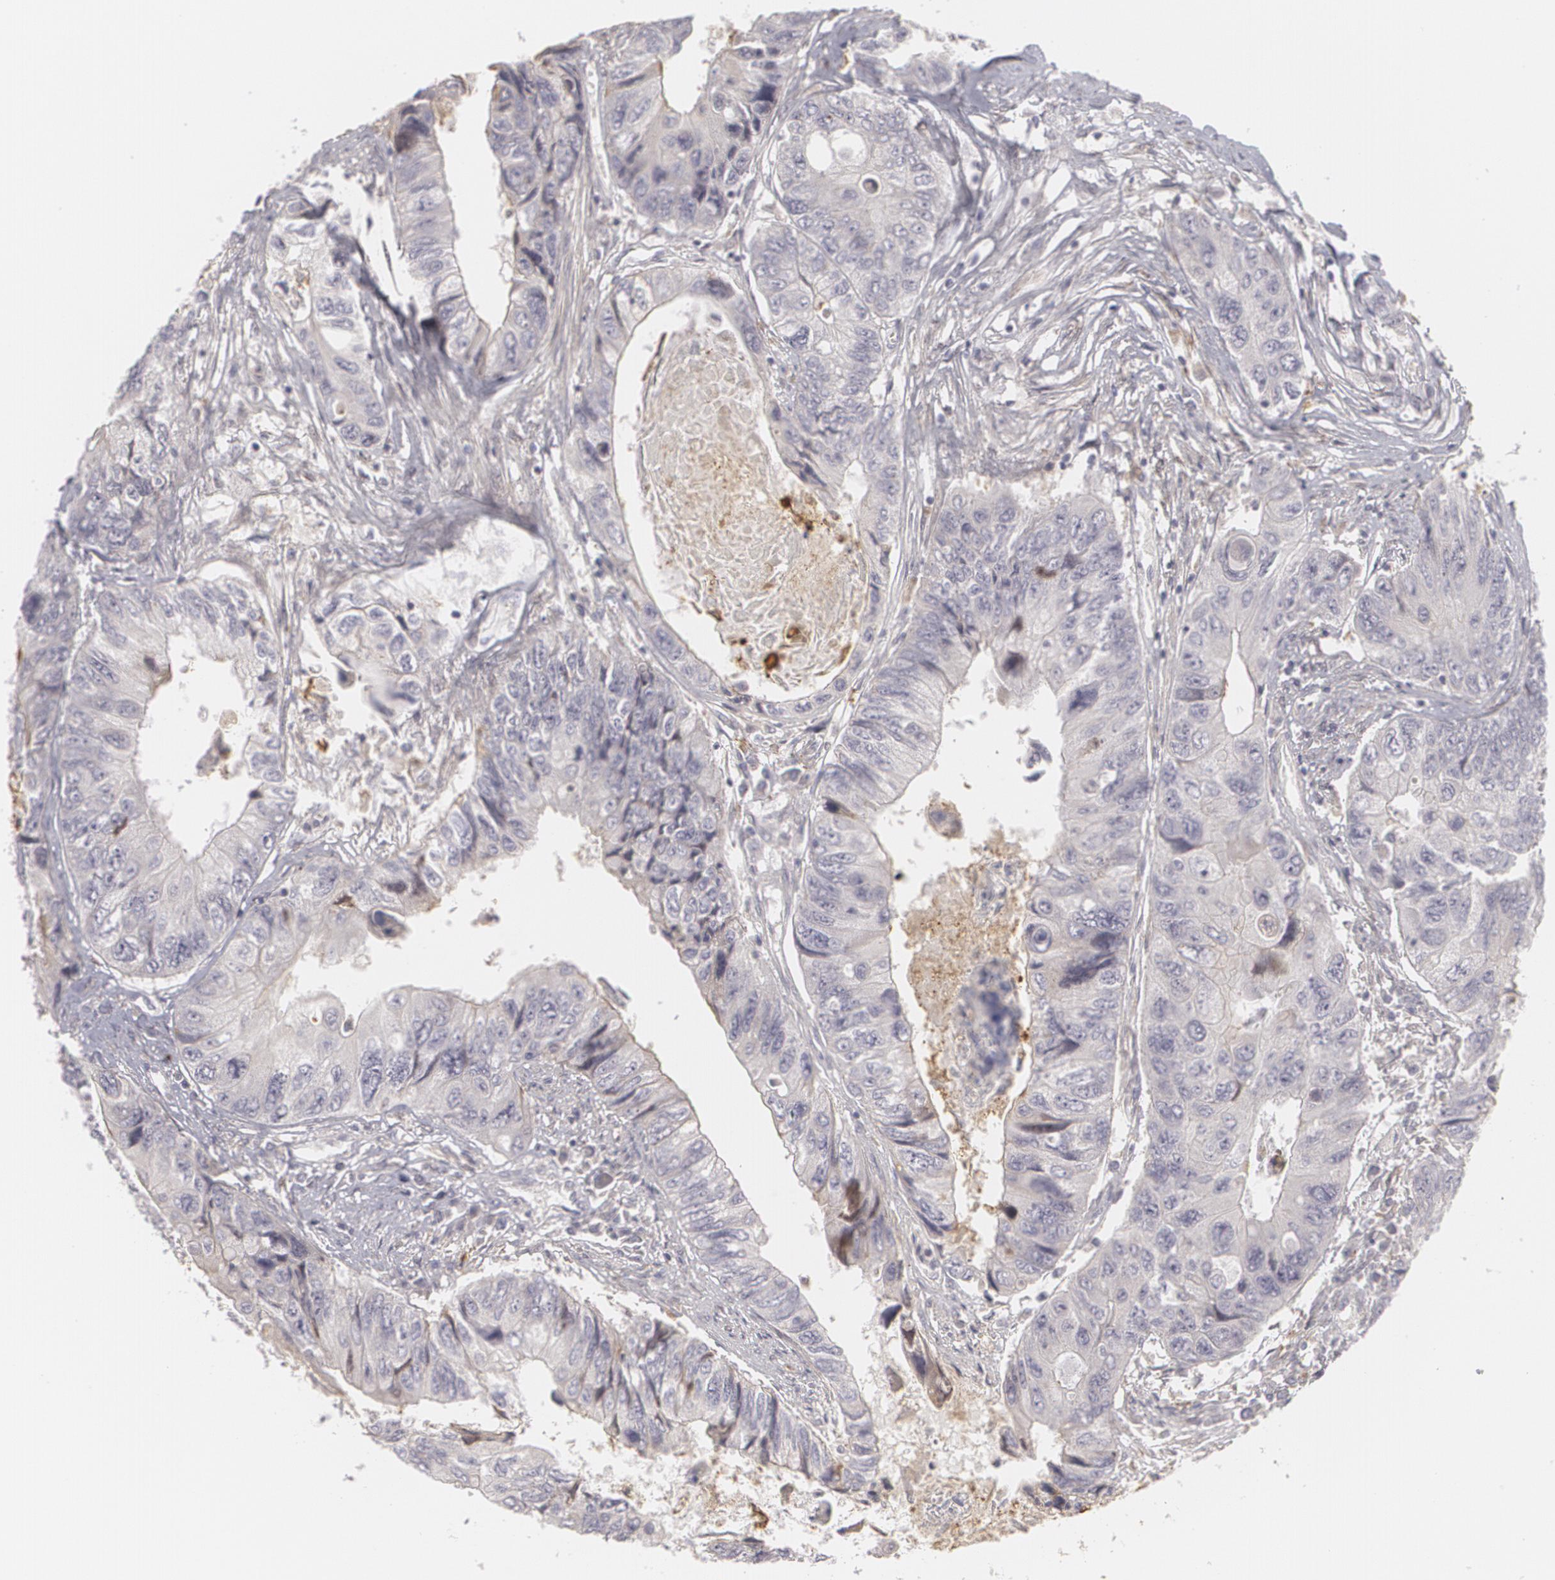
{"staining": {"intensity": "negative", "quantity": "none", "location": "none"}, "tissue": "colorectal cancer", "cell_type": "Tumor cells", "image_type": "cancer", "snomed": [{"axis": "morphology", "description": "Adenocarcinoma, NOS"}, {"axis": "topography", "description": "Rectum"}], "caption": "DAB (3,3'-diaminobenzidine) immunohistochemical staining of human adenocarcinoma (colorectal) exhibits no significant staining in tumor cells.", "gene": "EFS", "patient": {"sex": "female", "age": 82}}